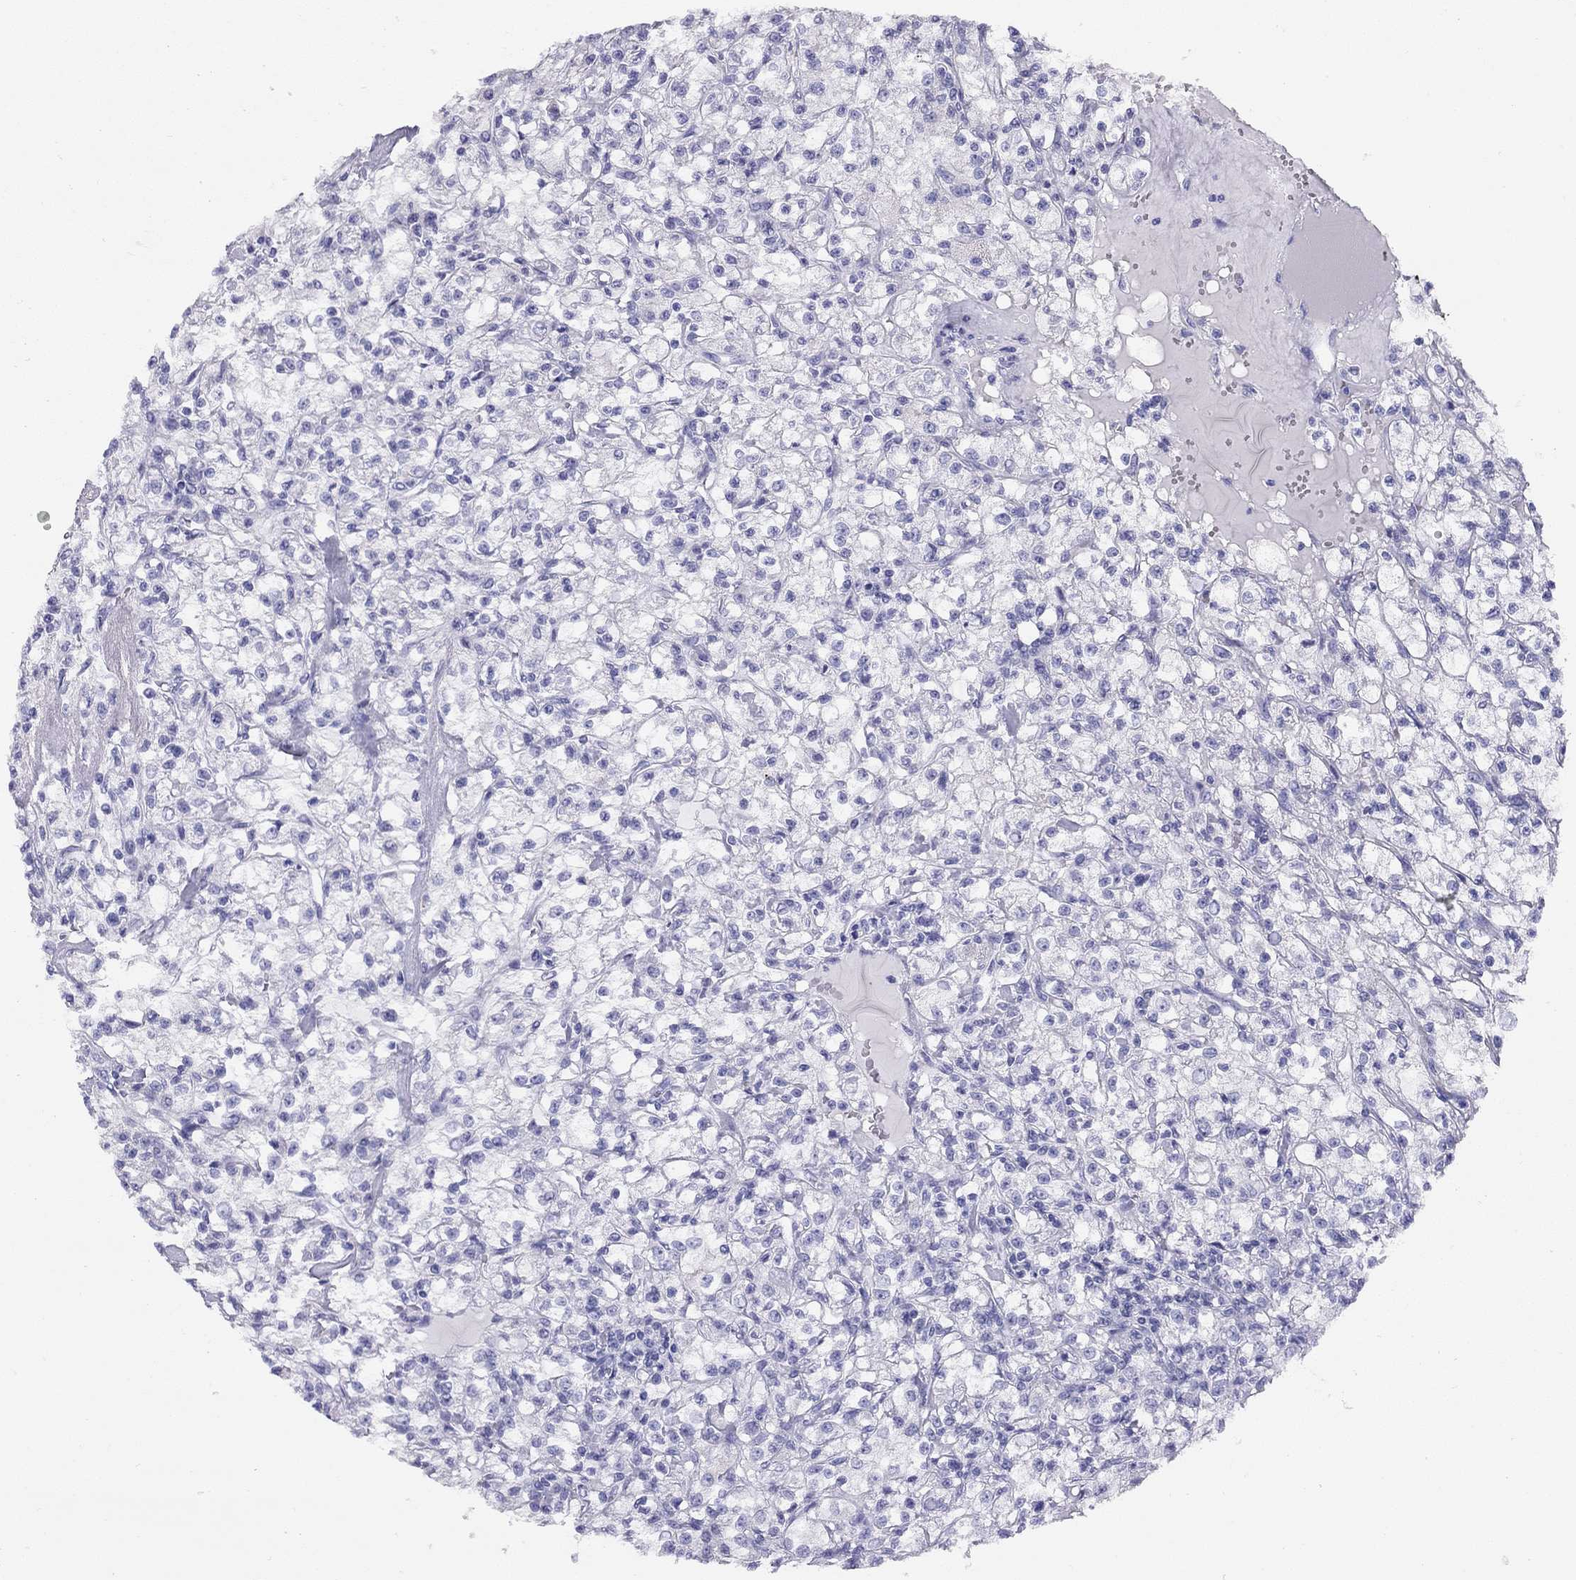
{"staining": {"intensity": "negative", "quantity": "none", "location": "none"}, "tissue": "renal cancer", "cell_type": "Tumor cells", "image_type": "cancer", "snomed": [{"axis": "morphology", "description": "Adenocarcinoma, NOS"}, {"axis": "topography", "description": "Kidney"}], "caption": "This is a photomicrograph of immunohistochemistry (IHC) staining of renal cancer (adenocarcinoma), which shows no staining in tumor cells.", "gene": "LRIT2", "patient": {"sex": "female", "age": 59}}